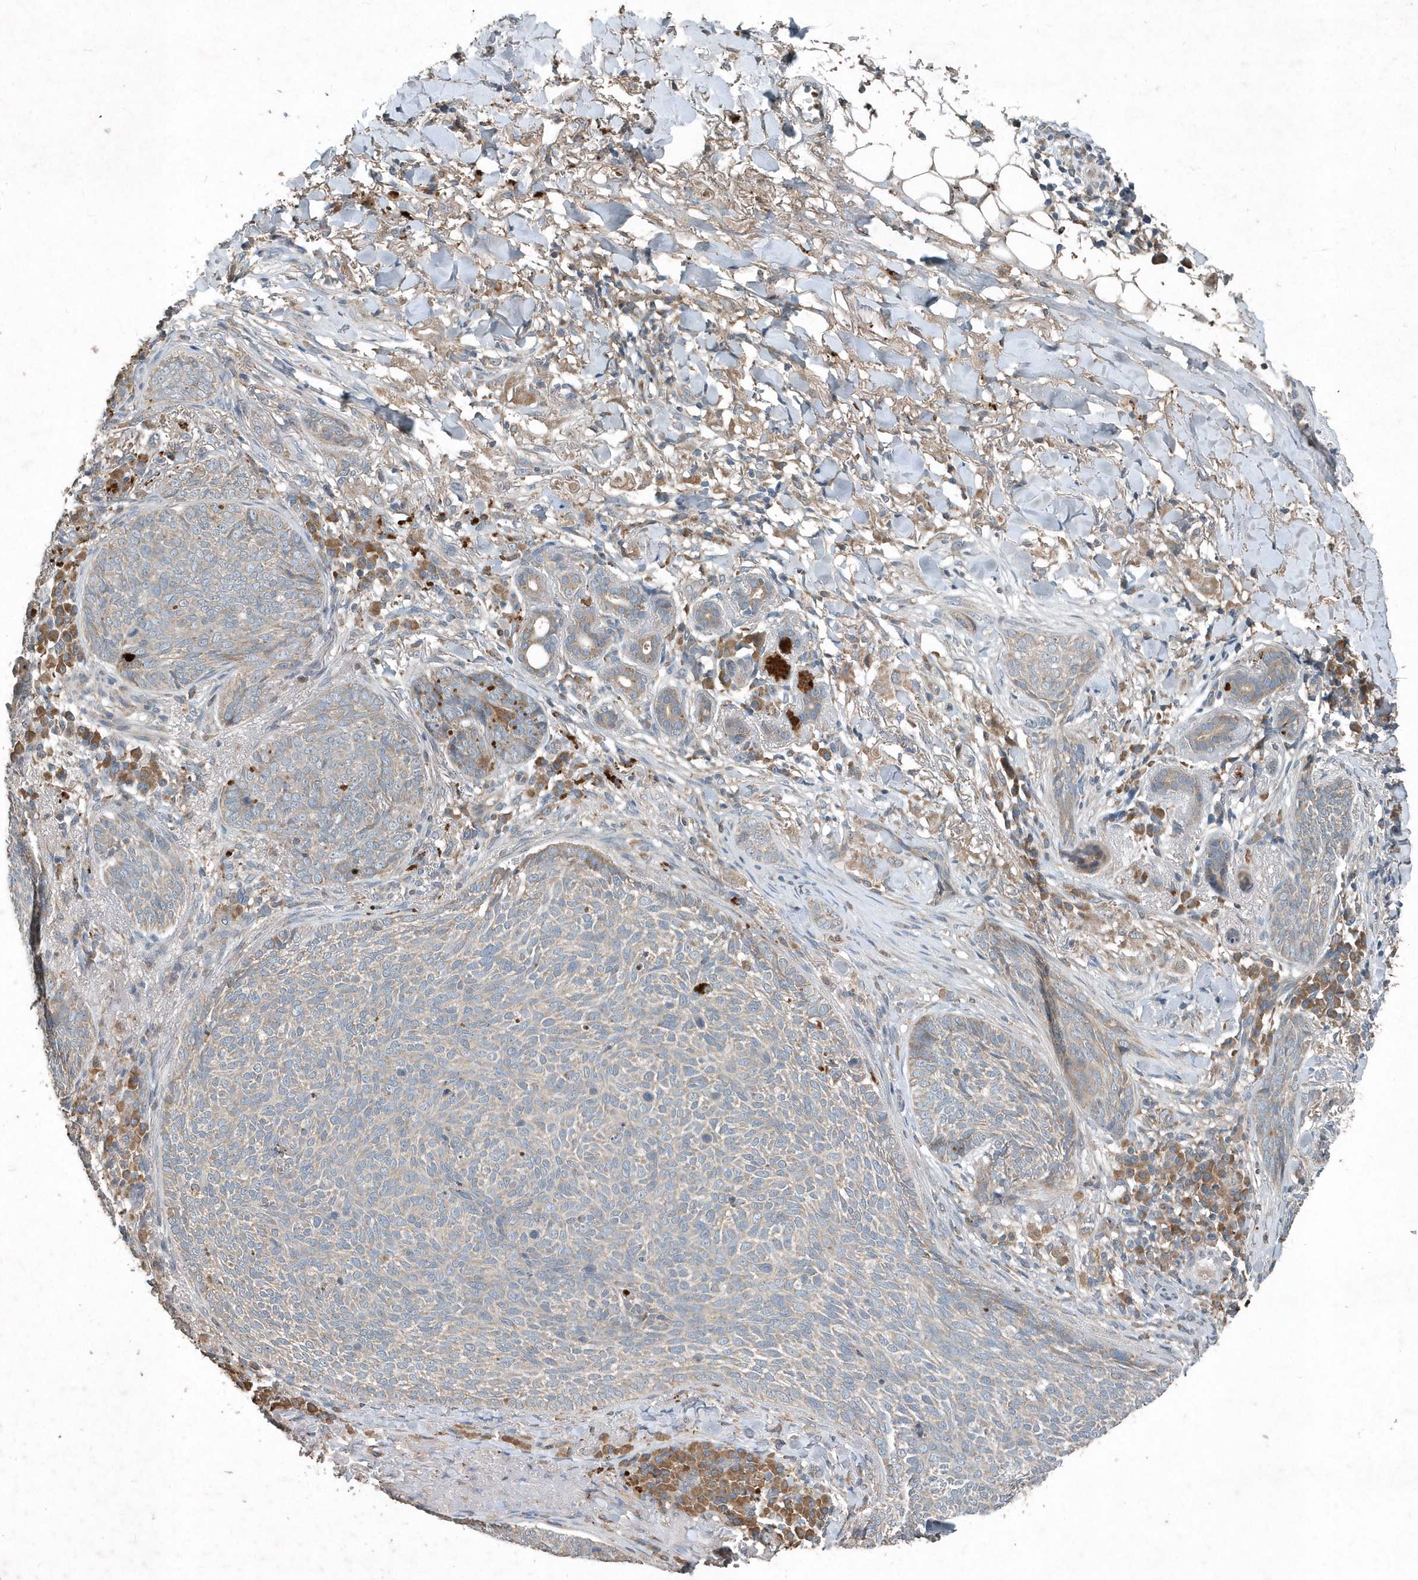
{"staining": {"intensity": "weak", "quantity": "25%-75%", "location": "cytoplasmic/membranous"}, "tissue": "skin cancer", "cell_type": "Tumor cells", "image_type": "cancer", "snomed": [{"axis": "morphology", "description": "Basal cell carcinoma"}, {"axis": "topography", "description": "Skin"}], "caption": "Protein positivity by immunohistochemistry (IHC) demonstrates weak cytoplasmic/membranous positivity in about 25%-75% of tumor cells in skin cancer.", "gene": "SCFD2", "patient": {"sex": "male", "age": 85}}